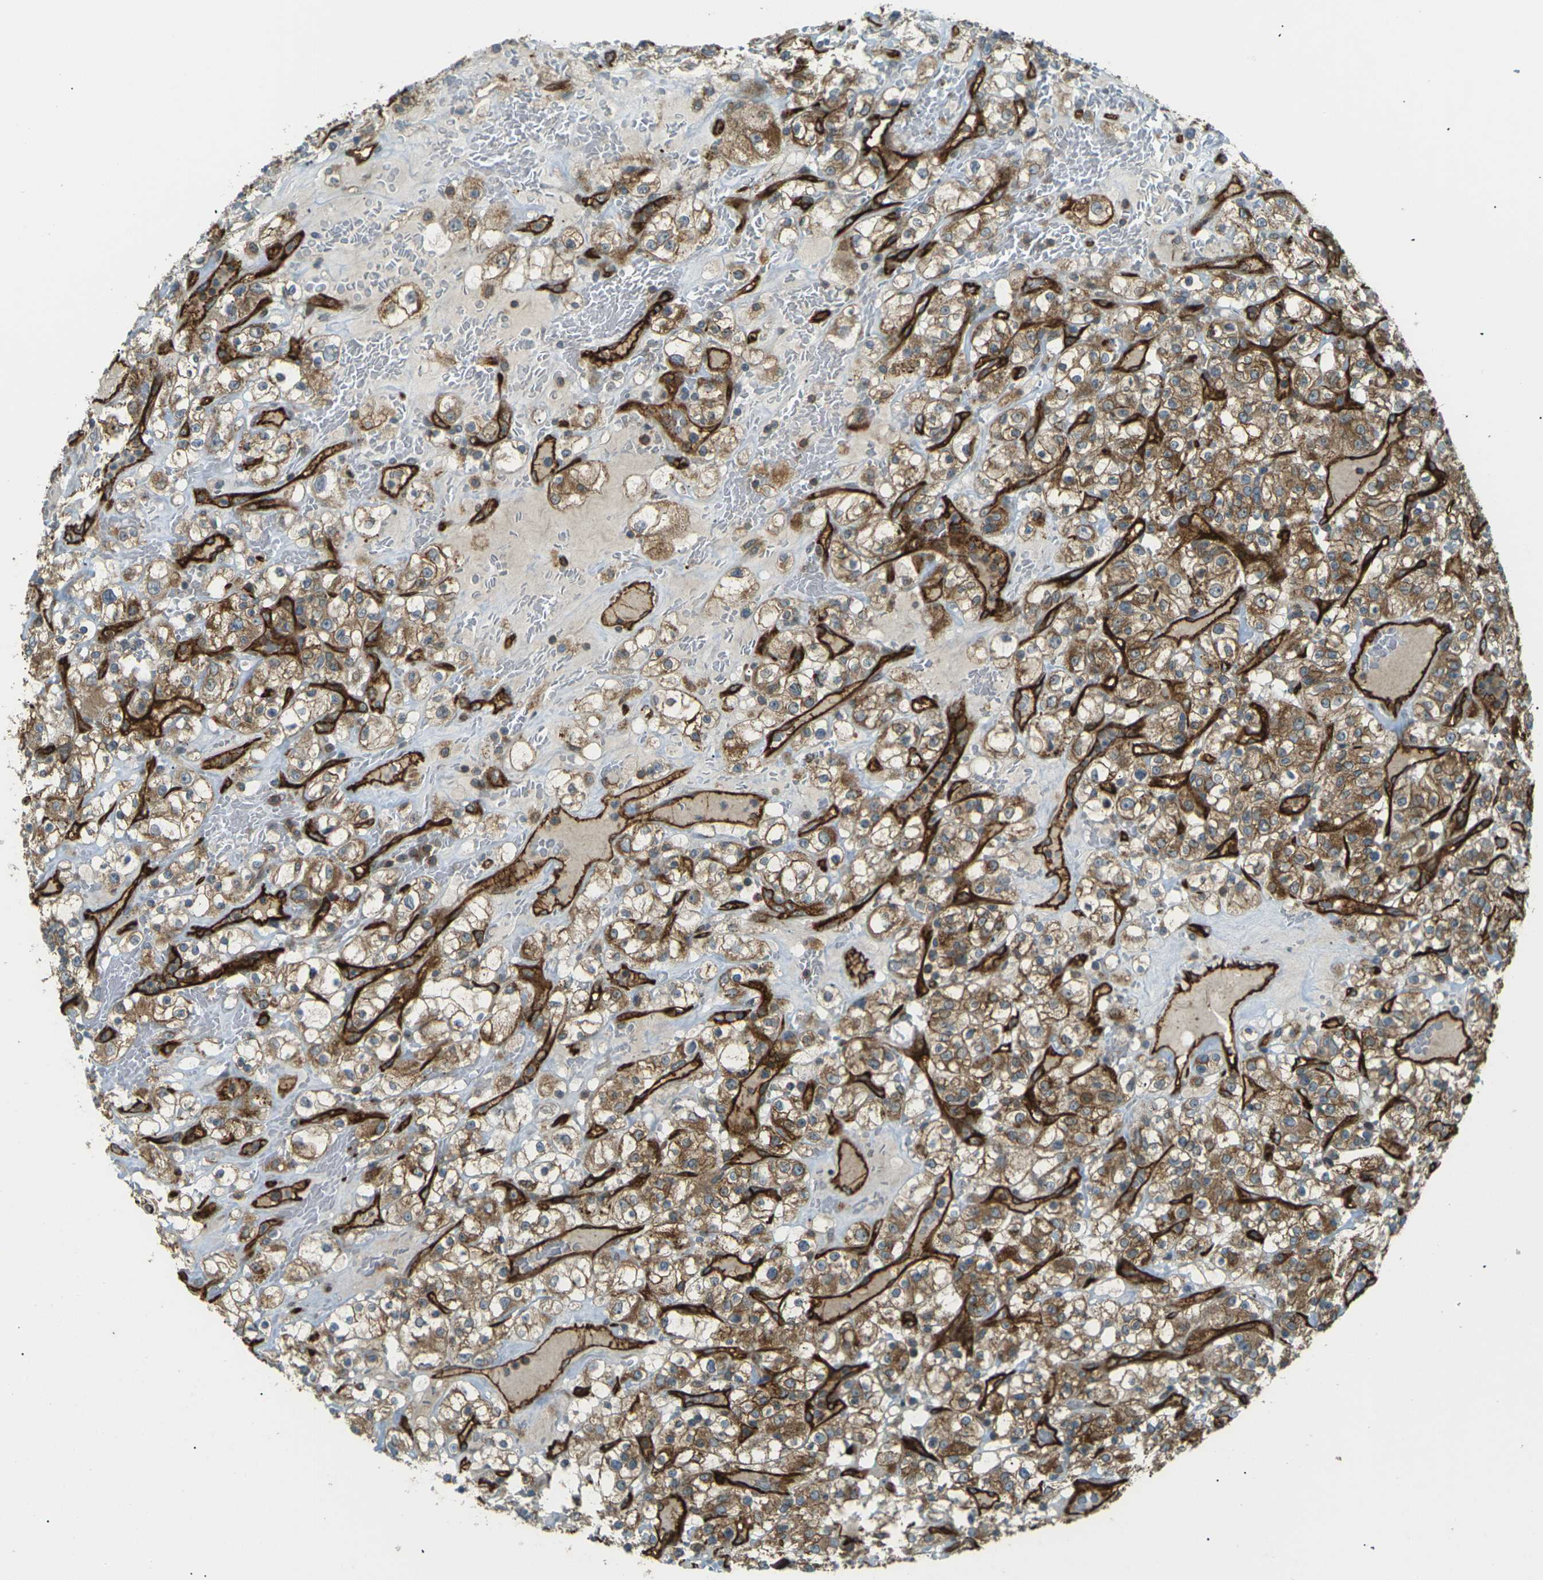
{"staining": {"intensity": "moderate", "quantity": ">75%", "location": "cytoplasmic/membranous"}, "tissue": "renal cancer", "cell_type": "Tumor cells", "image_type": "cancer", "snomed": [{"axis": "morphology", "description": "Normal tissue, NOS"}, {"axis": "morphology", "description": "Adenocarcinoma, NOS"}, {"axis": "topography", "description": "Kidney"}], "caption": "Human renal adenocarcinoma stained for a protein (brown) demonstrates moderate cytoplasmic/membranous positive positivity in approximately >75% of tumor cells.", "gene": "S1PR1", "patient": {"sex": "female", "age": 72}}